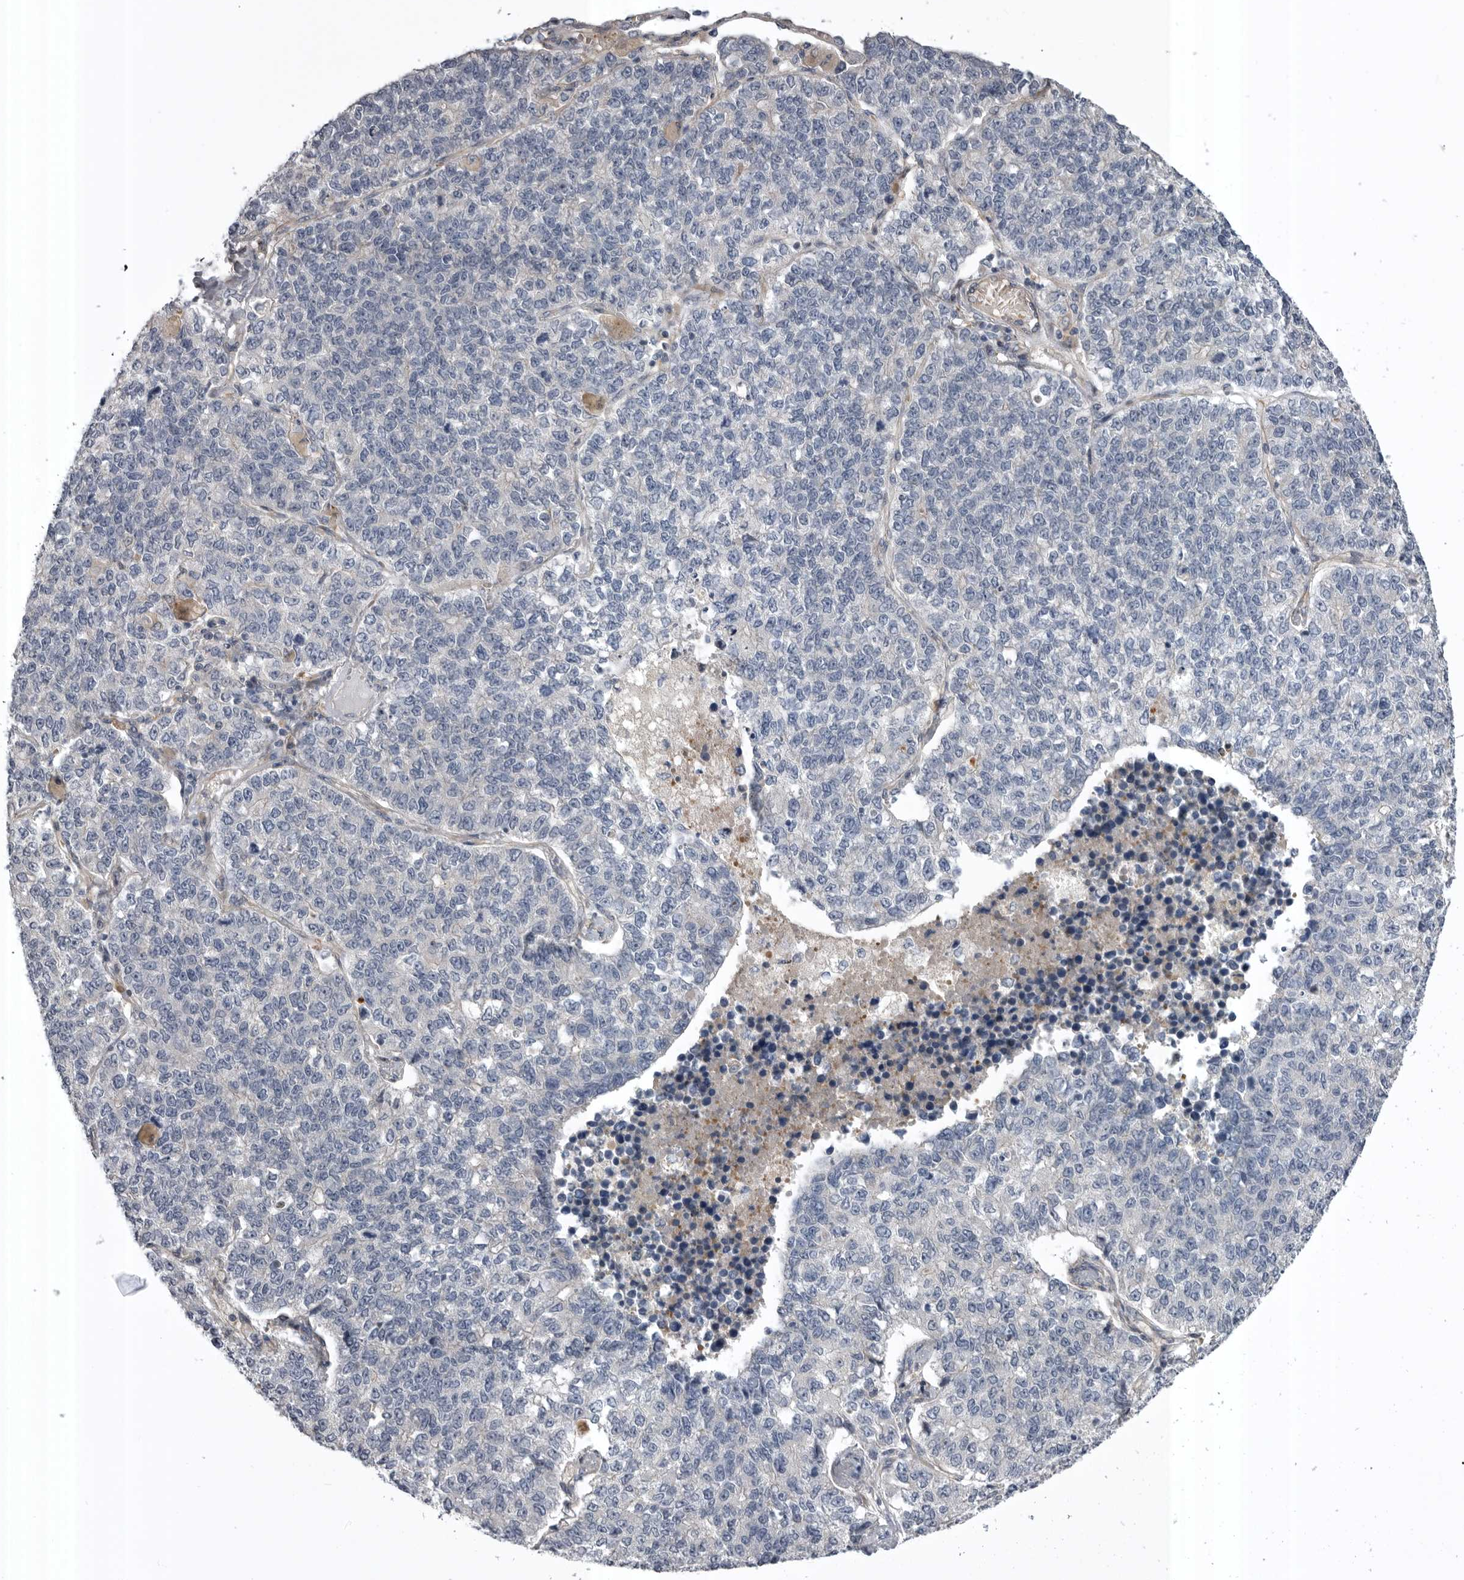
{"staining": {"intensity": "negative", "quantity": "none", "location": "none"}, "tissue": "lung cancer", "cell_type": "Tumor cells", "image_type": "cancer", "snomed": [{"axis": "morphology", "description": "Adenocarcinoma, NOS"}, {"axis": "topography", "description": "Lung"}], "caption": "Micrograph shows no significant protein staining in tumor cells of lung cancer (adenocarcinoma).", "gene": "RAB3GAP2", "patient": {"sex": "male", "age": 49}}